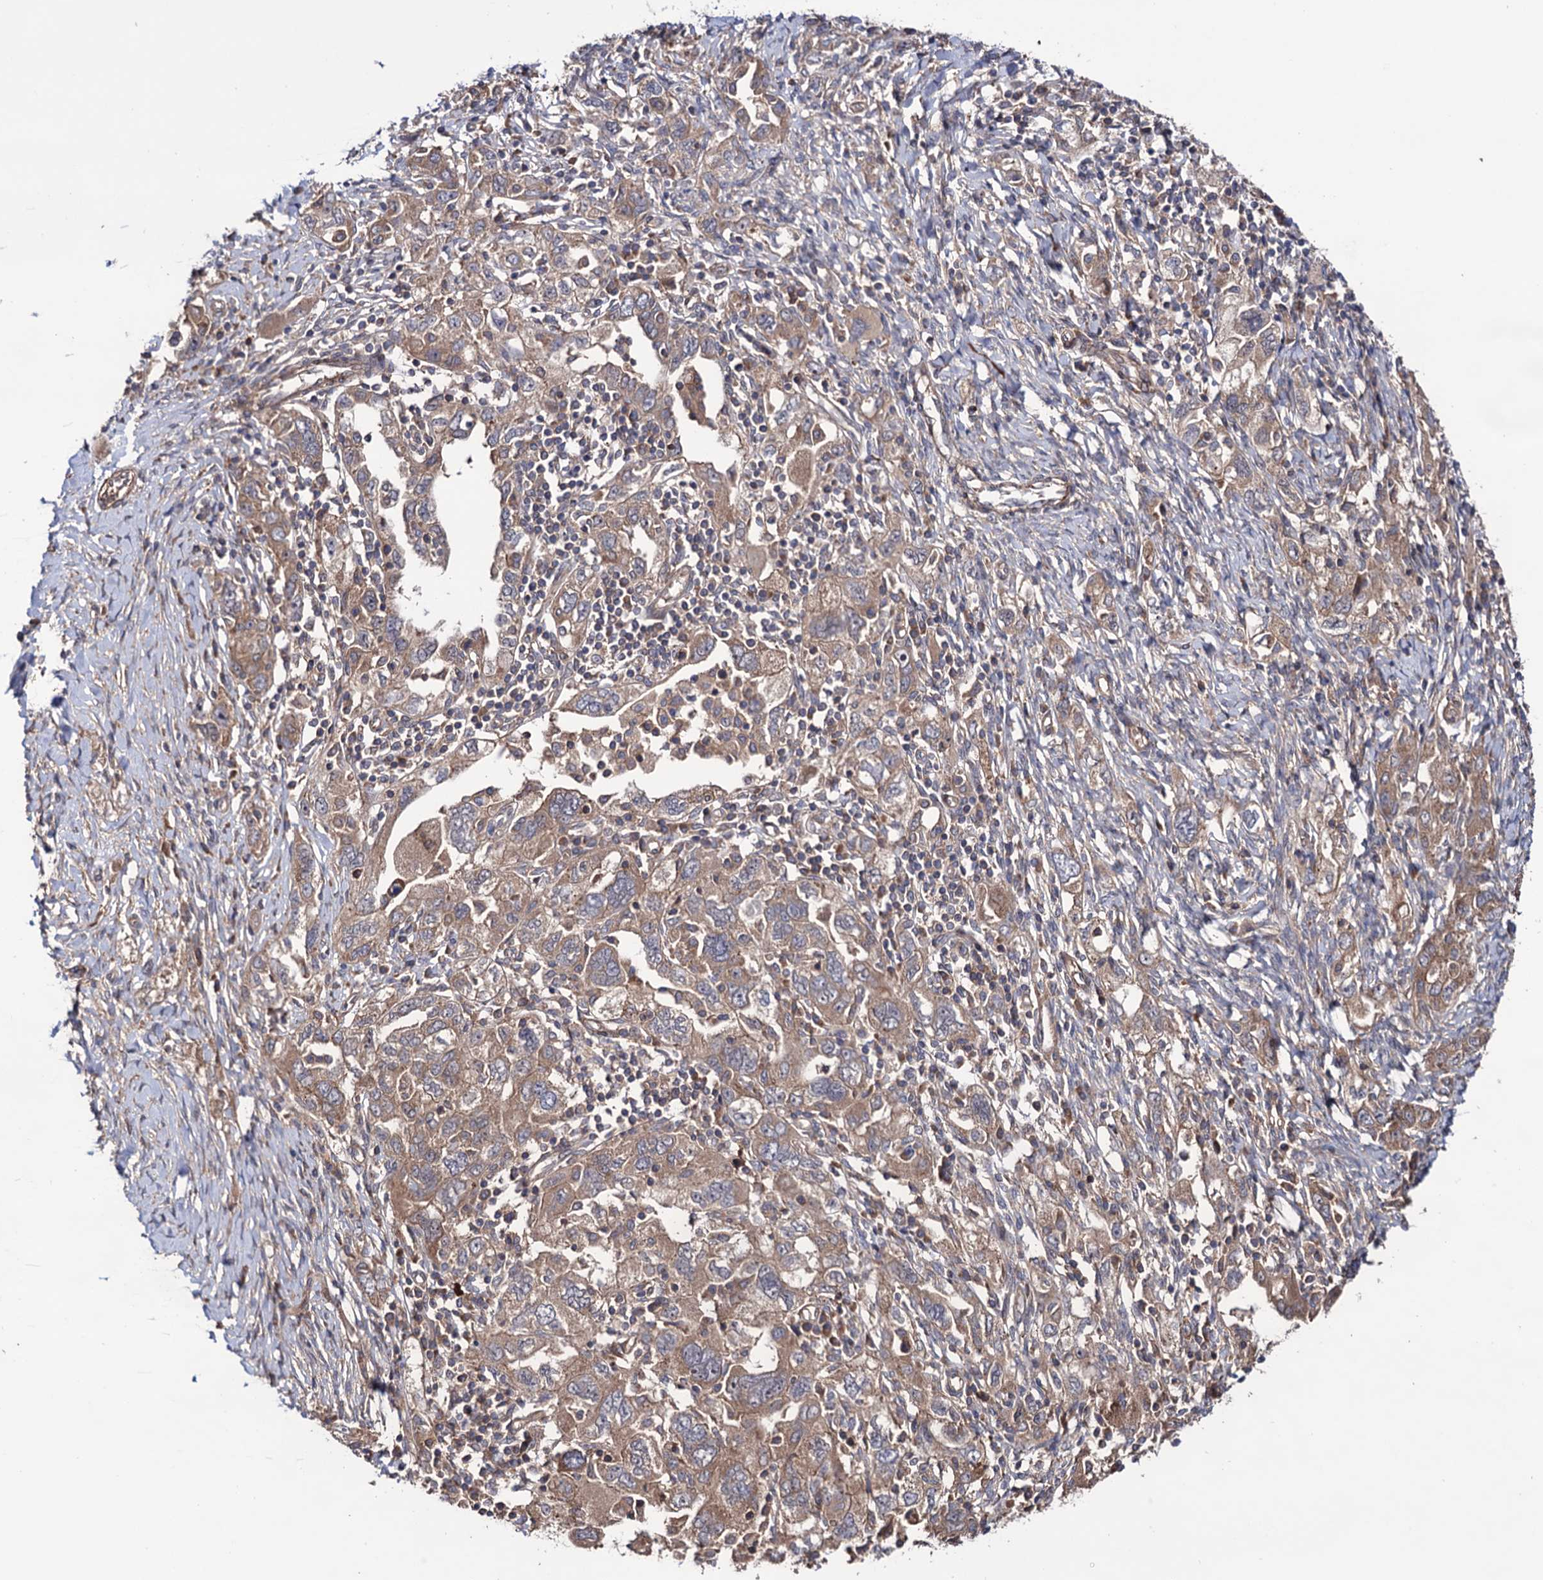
{"staining": {"intensity": "weak", "quantity": ">75%", "location": "cytoplasmic/membranous"}, "tissue": "ovarian cancer", "cell_type": "Tumor cells", "image_type": "cancer", "snomed": [{"axis": "morphology", "description": "Carcinoma, NOS"}, {"axis": "morphology", "description": "Cystadenocarcinoma, serous, NOS"}, {"axis": "topography", "description": "Ovary"}], "caption": "Immunohistochemistry (IHC) of ovarian serous cystadenocarcinoma demonstrates low levels of weak cytoplasmic/membranous positivity in about >75% of tumor cells.", "gene": "FERMT2", "patient": {"sex": "female", "age": 69}}